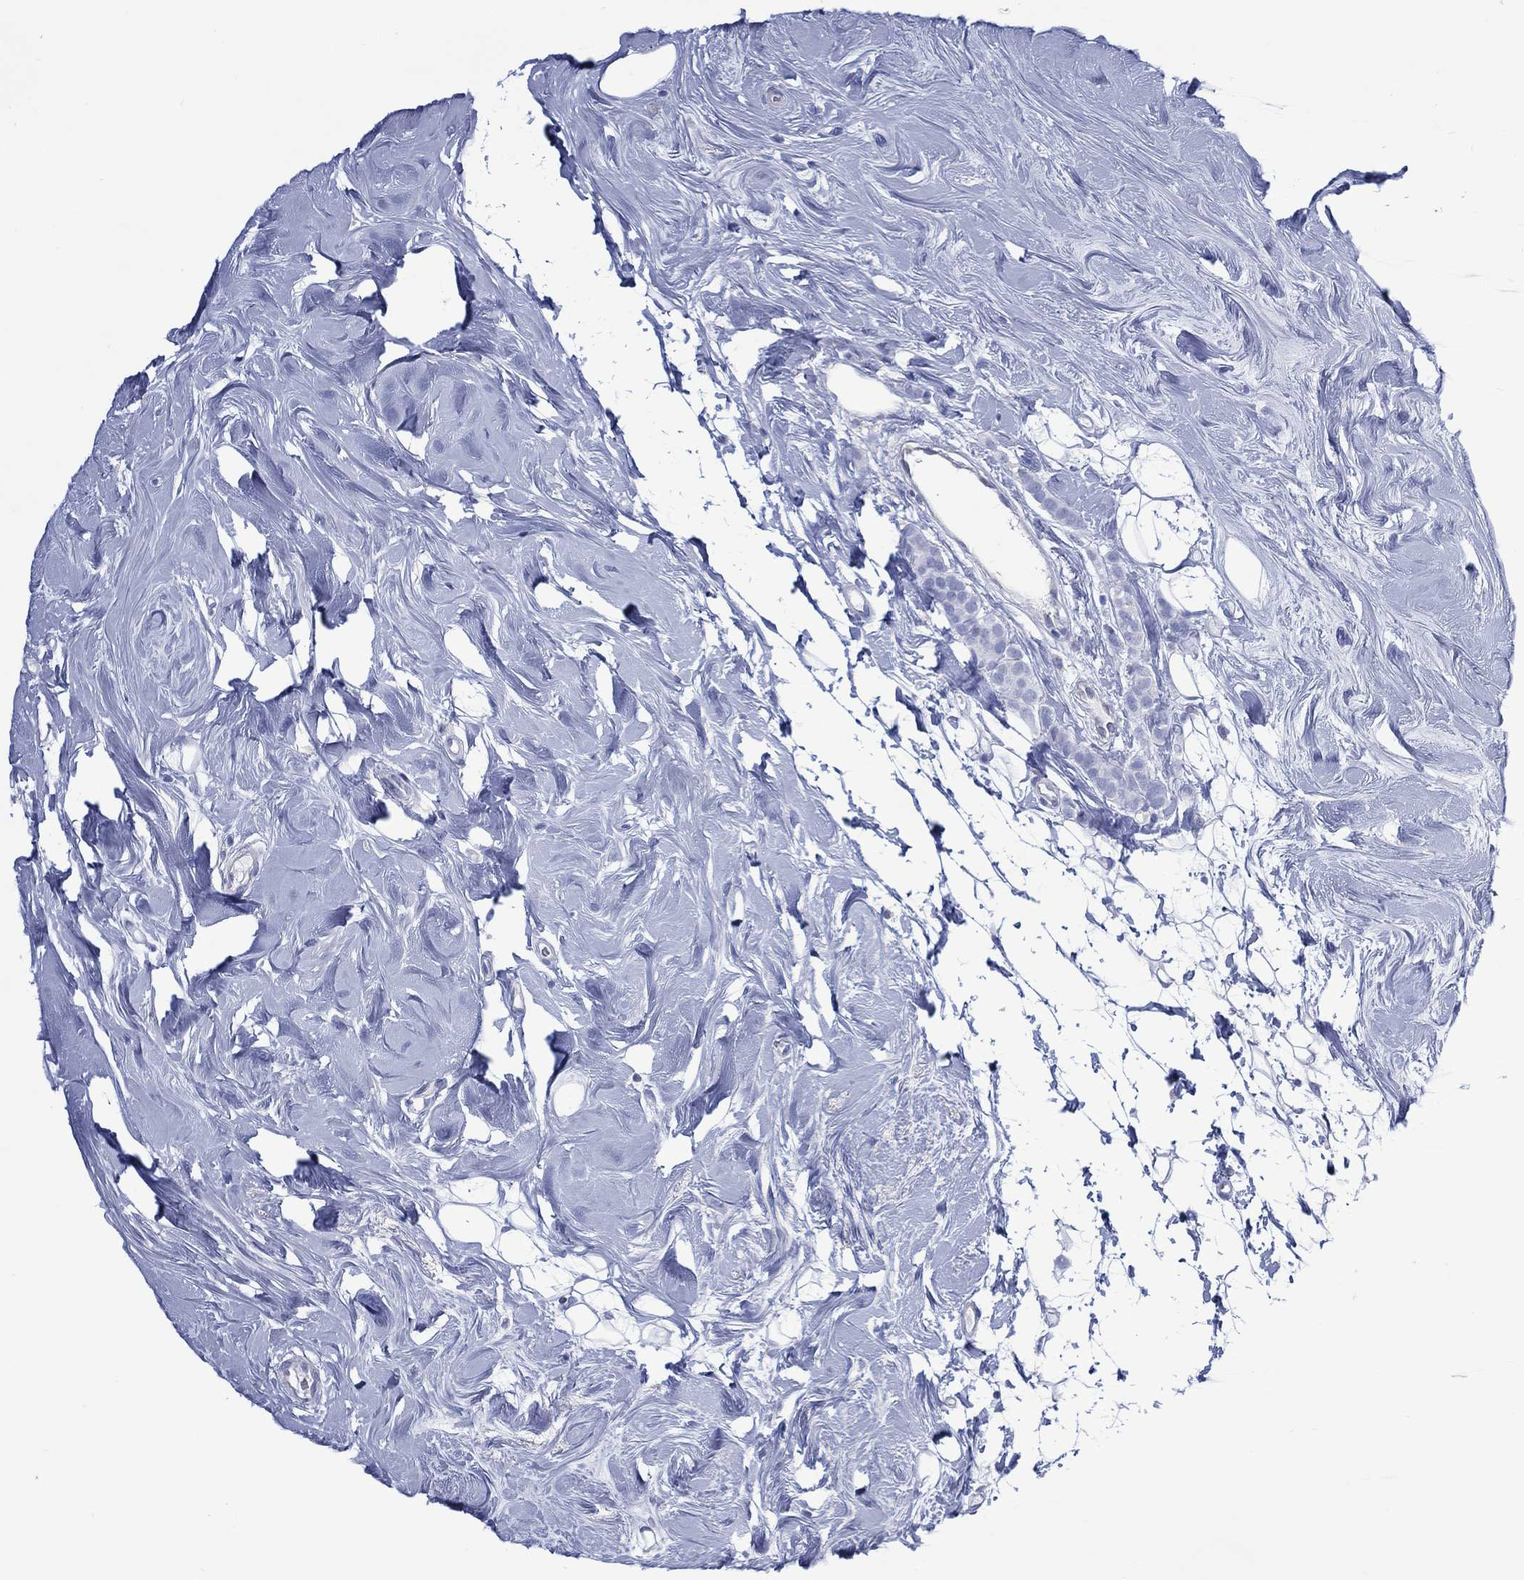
{"staining": {"intensity": "negative", "quantity": "none", "location": "none"}, "tissue": "breast cancer", "cell_type": "Tumor cells", "image_type": "cancer", "snomed": [{"axis": "morphology", "description": "Lobular carcinoma"}, {"axis": "topography", "description": "Breast"}], "caption": "This is an immunohistochemistry (IHC) histopathology image of human breast cancer. There is no positivity in tumor cells.", "gene": "DDI1", "patient": {"sex": "female", "age": 49}}